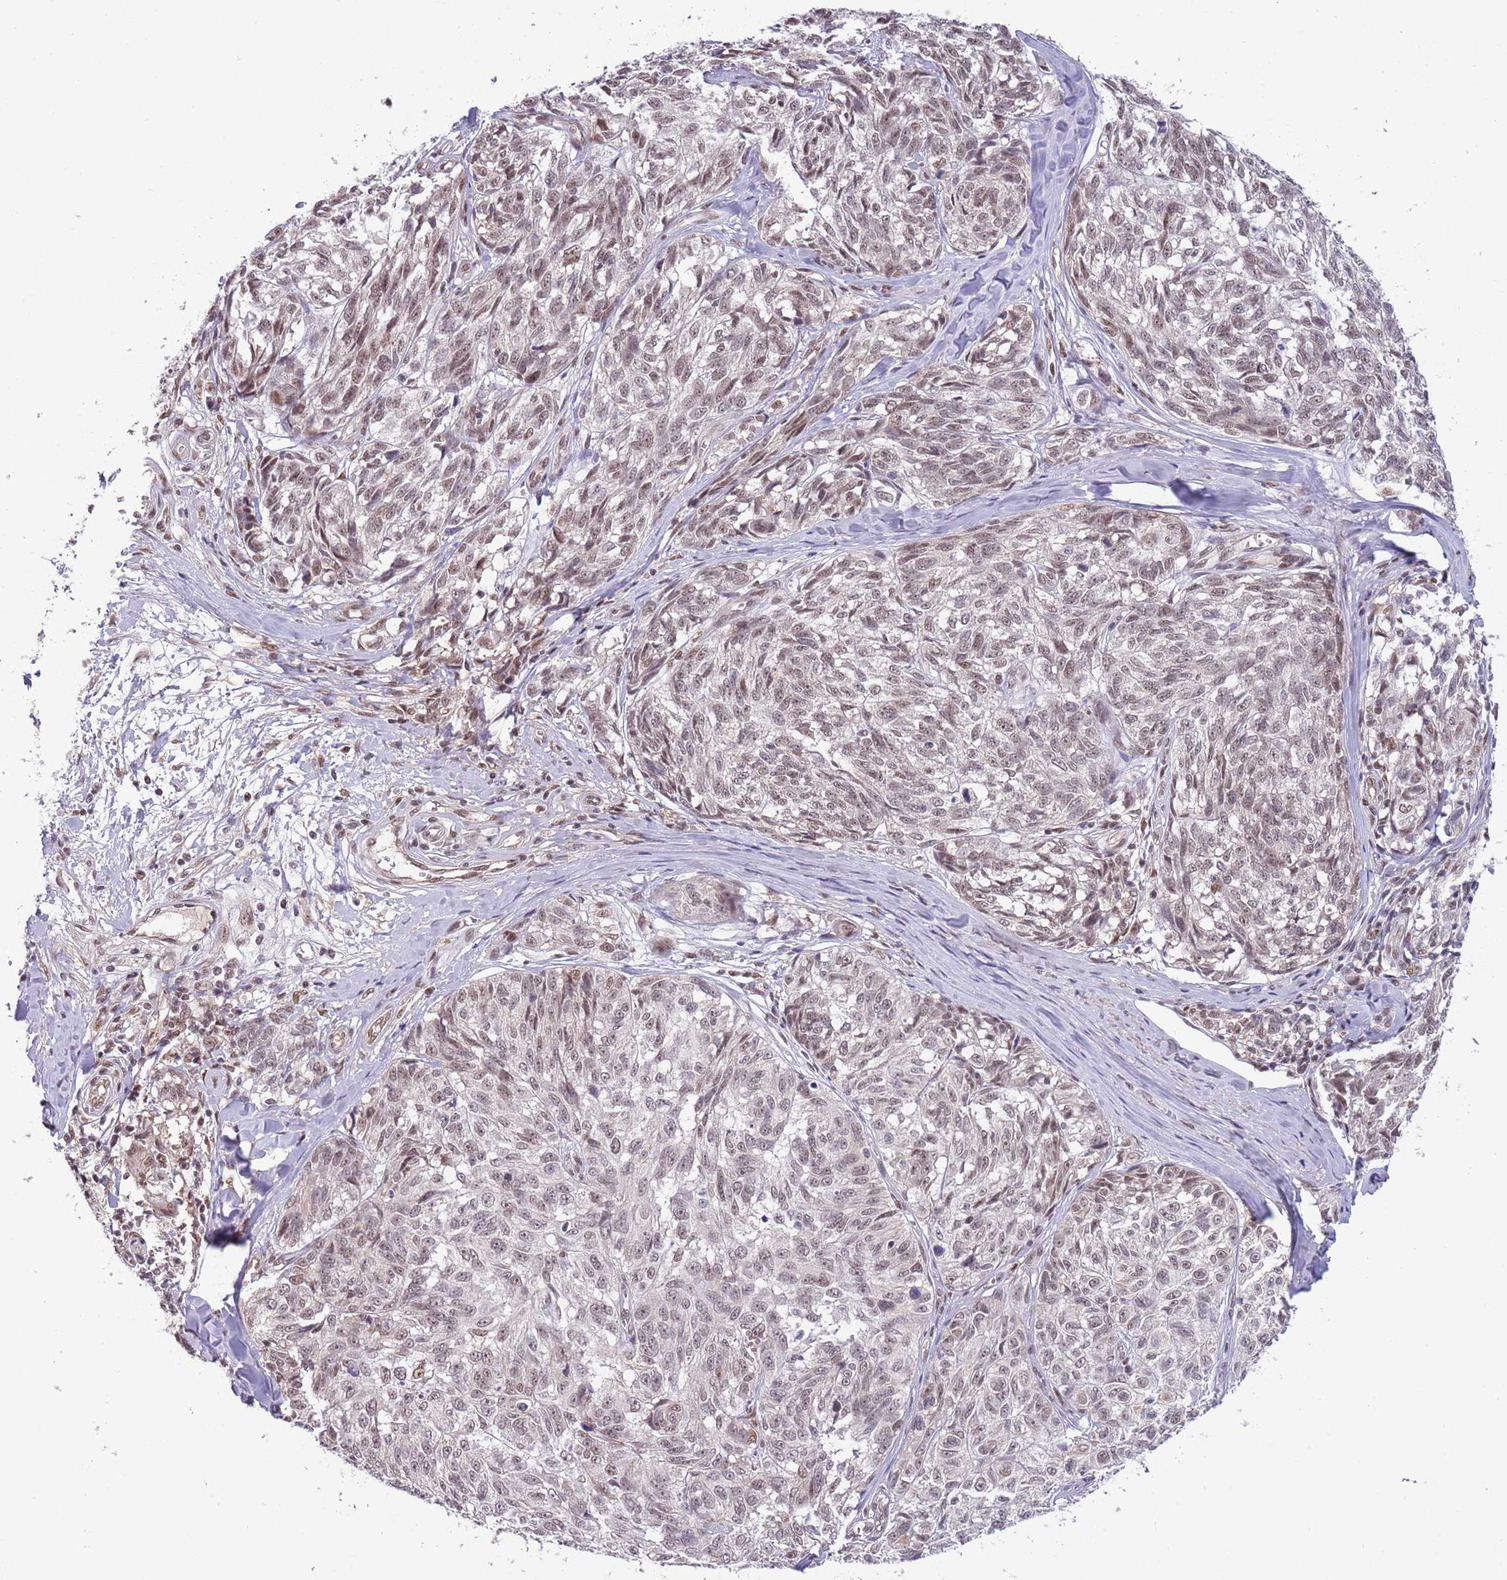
{"staining": {"intensity": "moderate", "quantity": ">75%", "location": "nuclear"}, "tissue": "melanoma", "cell_type": "Tumor cells", "image_type": "cancer", "snomed": [{"axis": "morphology", "description": "Normal tissue, NOS"}, {"axis": "morphology", "description": "Malignant melanoma, NOS"}, {"axis": "topography", "description": "Skin"}], "caption": "A histopathology image of human melanoma stained for a protein shows moderate nuclear brown staining in tumor cells. Using DAB (brown) and hematoxylin (blue) stains, captured at high magnification using brightfield microscopy.", "gene": "ZBTB7A", "patient": {"sex": "female", "age": 64}}